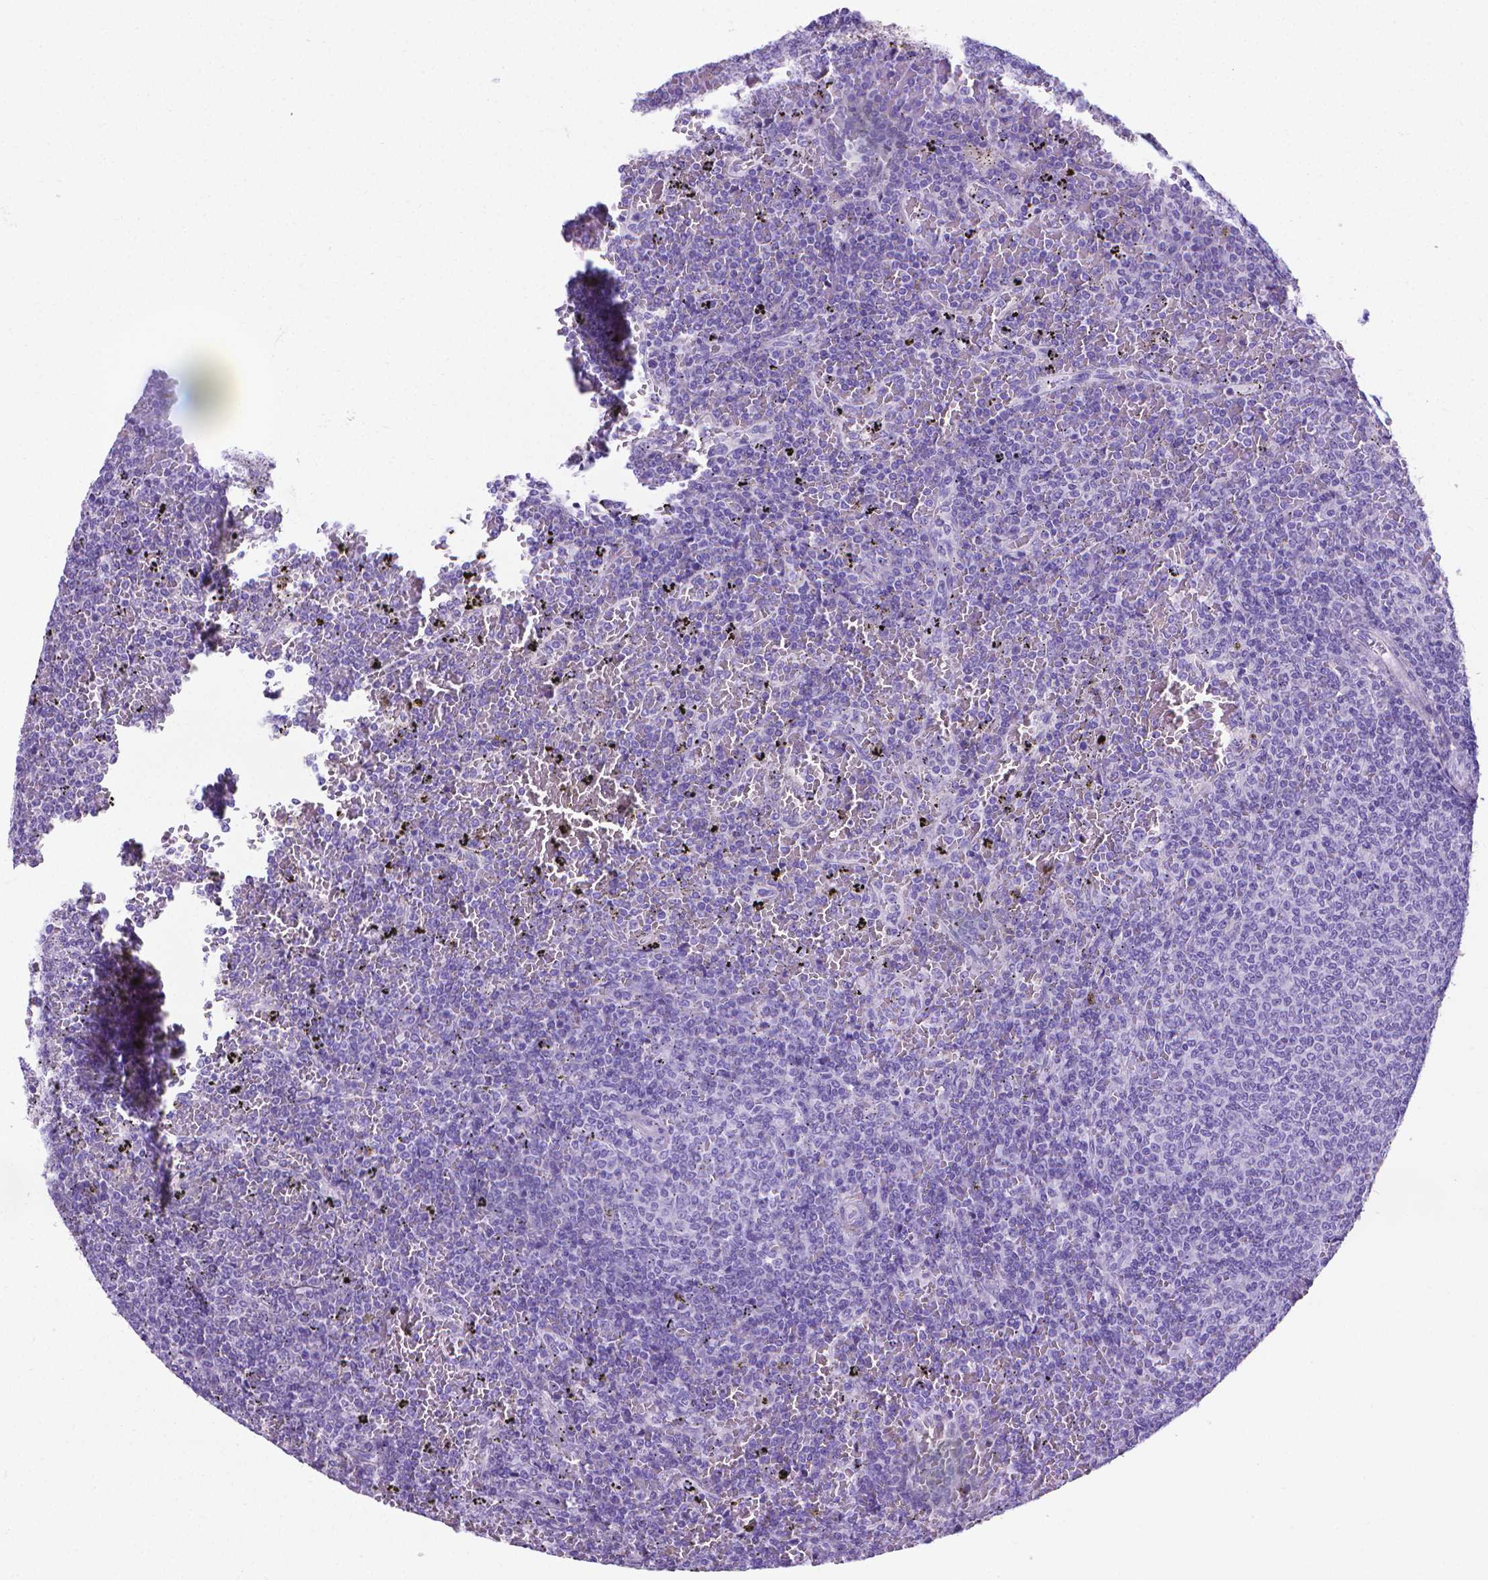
{"staining": {"intensity": "negative", "quantity": "none", "location": "none"}, "tissue": "lymphoma", "cell_type": "Tumor cells", "image_type": "cancer", "snomed": [{"axis": "morphology", "description": "Malignant lymphoma, non-Hodgkin's type, Low grade"}, {"axis": "topography", "description": "Spleen"}], "caption": "Malignant lymphoma, non-Hodgkin's type (low-grade) was stained to show a protein in brown. There is no significant positivity in tumor cells.", "gene": "MFAP2", "patient": {"sex": "female", "age": 77}}